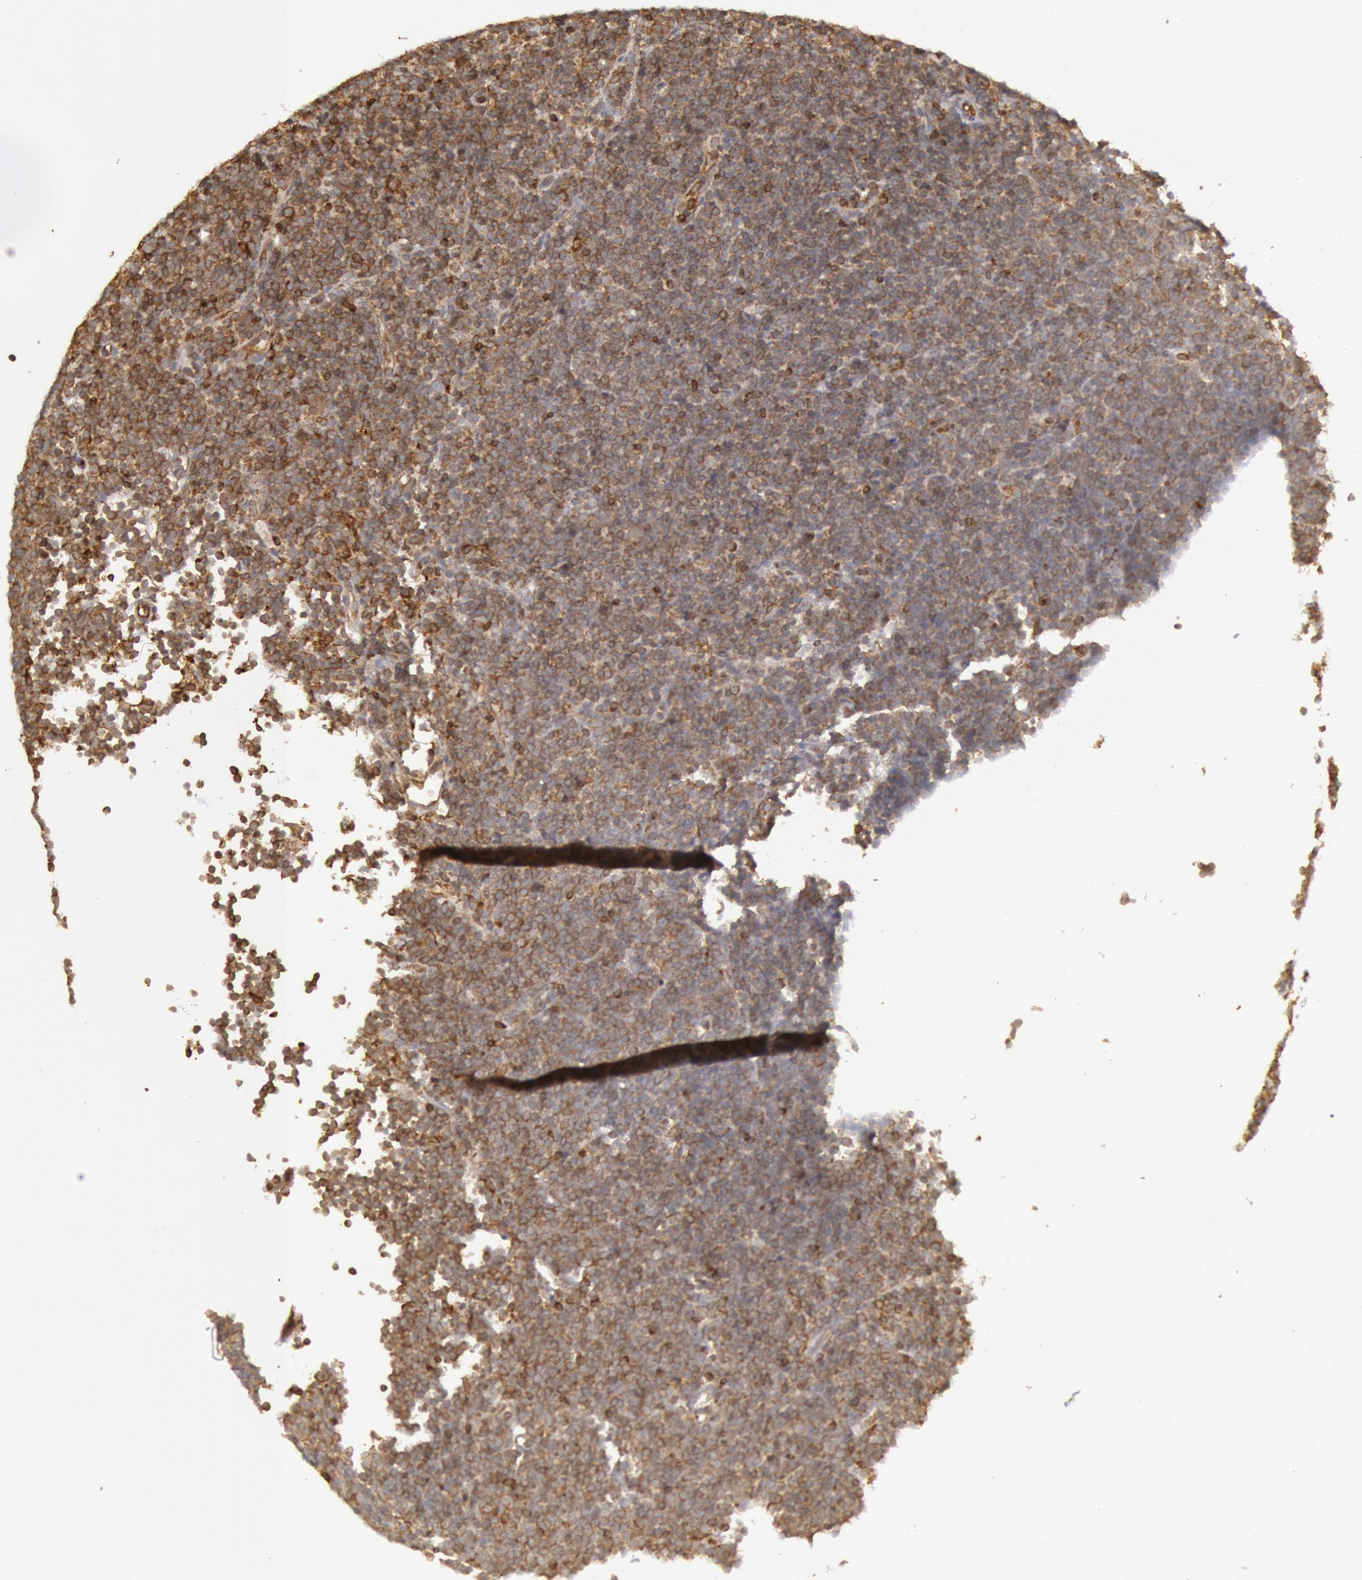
{"staining": {"intensity": "moderate", "quantity": "<25%", "location": "cytoplasmic/membranous"}, "tissue": "lymphoma", "cell_type": "Tumor cells", "image_type": "cancer", "snomed": [{"axis": "morphology", "description": "Malignant lymphoma, non-Hodgkin's type, Low grade"}, {"axis": "topography", "description": "Lymph node"}], "caption": "Immunohistochemical staining of human low-grade malignant lymphoma, non-Hodgkin's type shows low levels of moderate cytoplasmic/membranous positivity in about <25% of tumor cells.", "gene": "TAP2", "patient": {"sex": "male", "age": 57}}